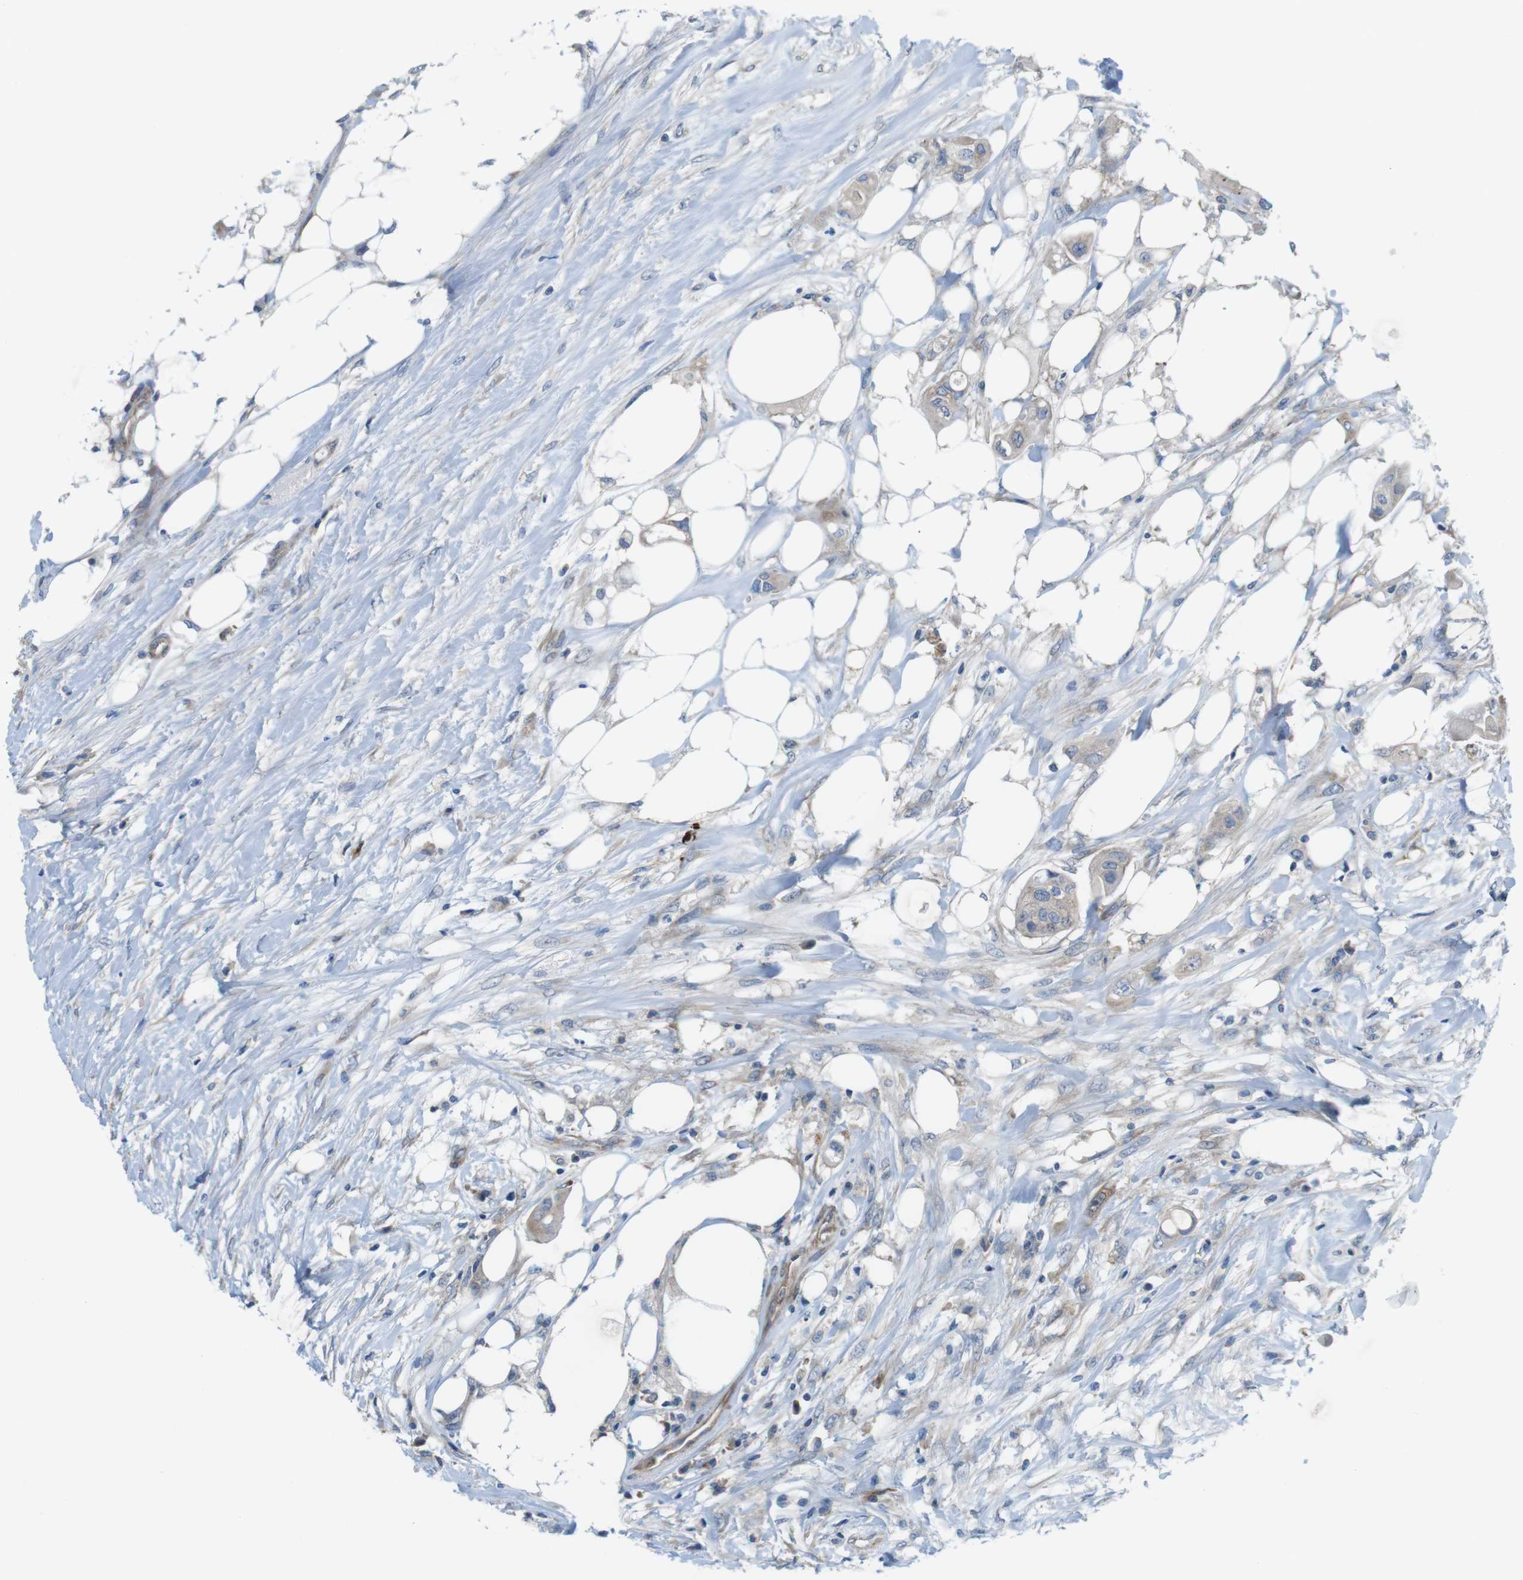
{"staining": {"intensity": "weak", "quantity": ">75%", "location": "cytoplasmic/membranous"}, "tissue": "colorectal cancer", "cell_type": "Tumor cells", "image_type": "cancer", "snomed": [{"axis": "morphology", "description": "Adenocarcinoma, NOS"}, {"axis": "topography", "description": "Colon"}], "caption": "An immunohistochemistry histopathology image of tumor tissue is shown. Protein staining in brown highlights weak cytoplasmic/membranous positivity in adenocarcinoma (colorectal) within tumor cells. Nuclei are stained in blue.", "gene": "DCLK1", "patient": {"sex": "female", "age": 57}}